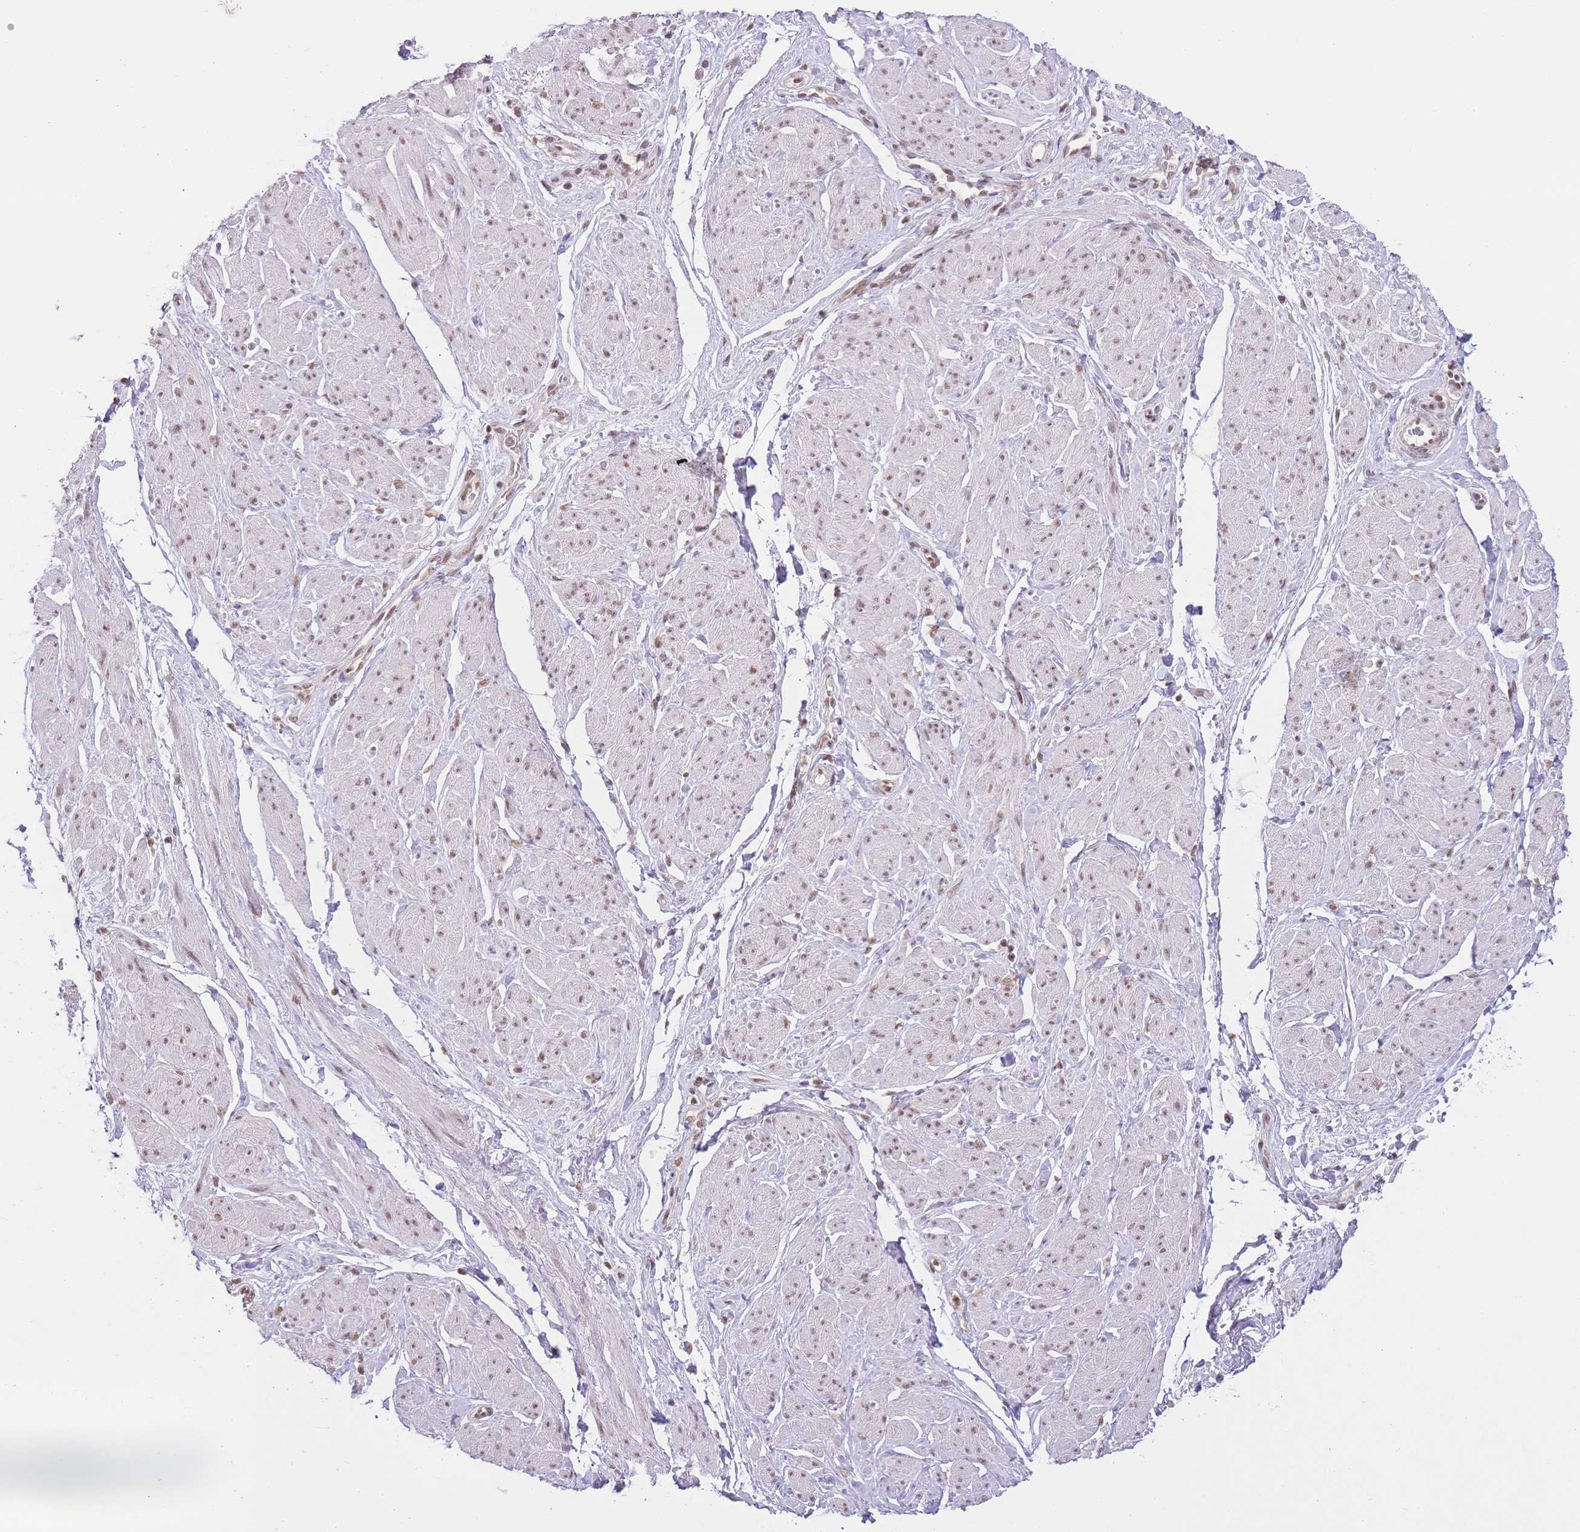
{"staining": {"intensity": "weak", "quantity": "25%-75%", "location": "nuclear"}, "tissue": "smooth muscle", "cell_type": "Smooth muscle cells", "image_type": "normal", "snomed": [{"axis": "morphology", "description": "Normal tissue, NOS"}, {"axis": "topography", "description": "Smooth muscle"}, {"axis": "topography", "description": "Peripheral nerve tissue"}], "caption": "Unremarkable smooth muscle was stained to show a protein in brown. There is low levels of weak nuclear expression in approximately 25%-75% of smooth muscle cells.", "gene": "TMED3", "patient": {"sex": "male", "age": 69}}